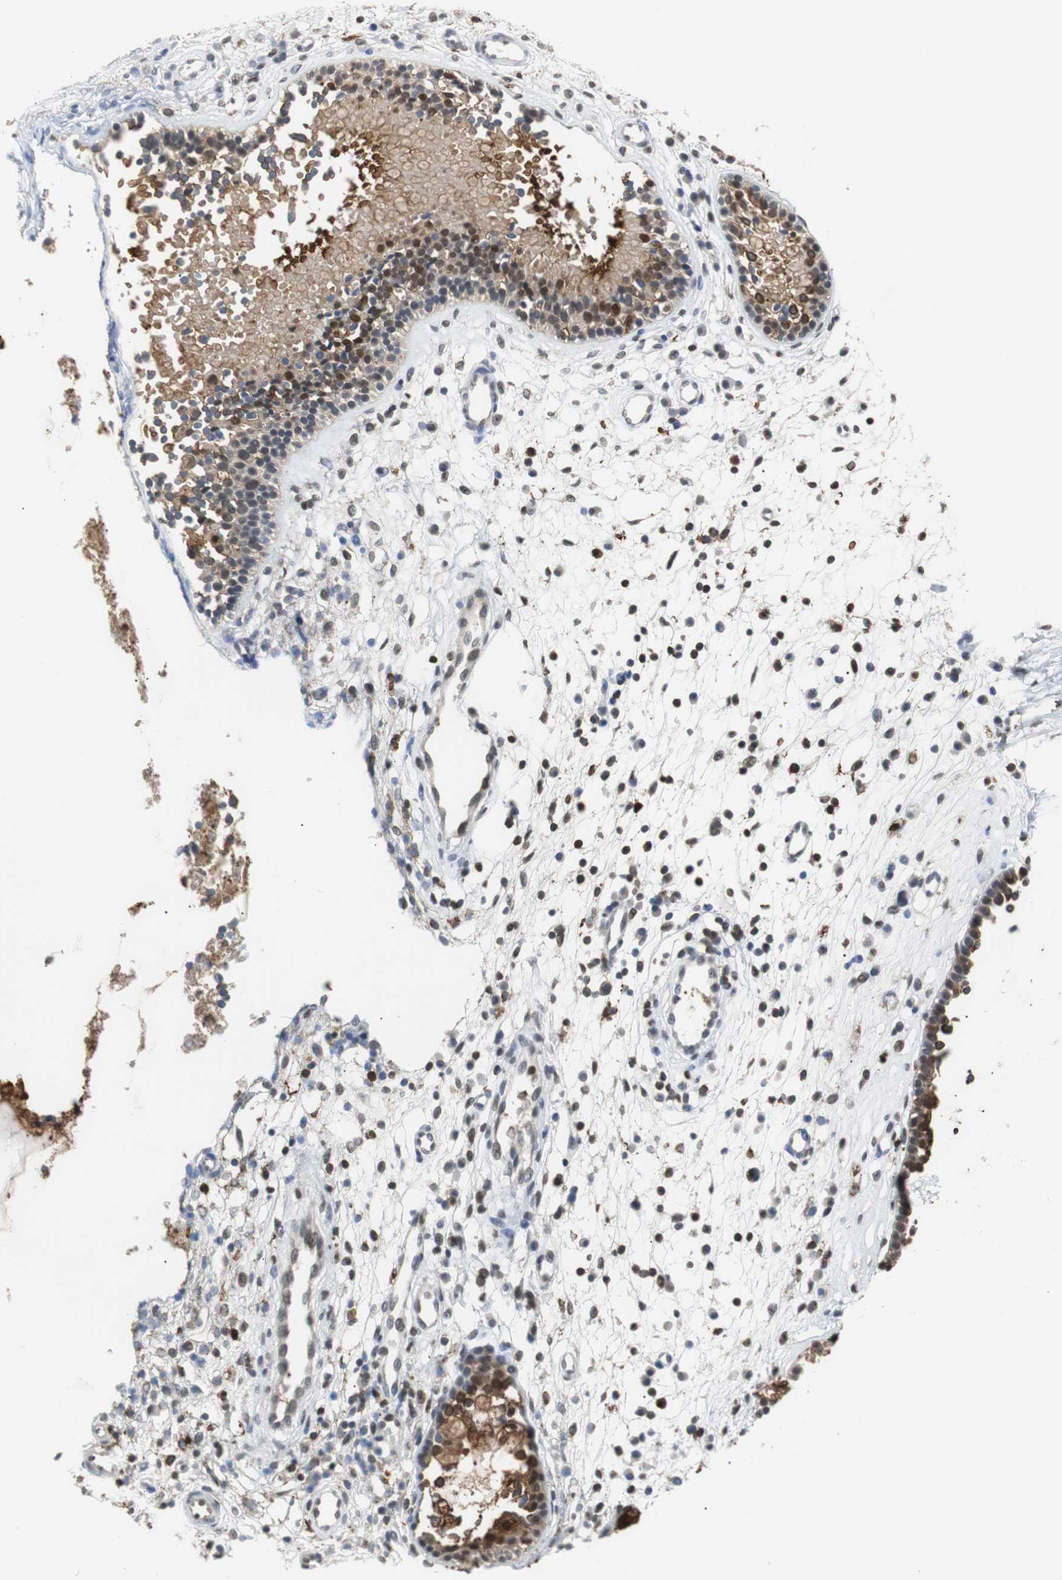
{"staining": {"intensity": "strong", "quantity": "25%-75%", "location": "cytoplasmic/membranous,nuclear"}, "tissue": "nasopharynx", "cell_type": "Respiratory epithelial cells", "image_type": "normal", "snomed": [{"axis": "morphology", "description": "Normal tissue, NOS"}, {"axis": "topography", "description": "Nasopharynx"}], "caption": "The immunohistochemical stain labels strong cytoplasmic/membranous,nuclear staining in respiratory epithelial cells of benign nasopharynx.", "gene": "SIRT1", "patient": {"sex": "male", "age": 21}}